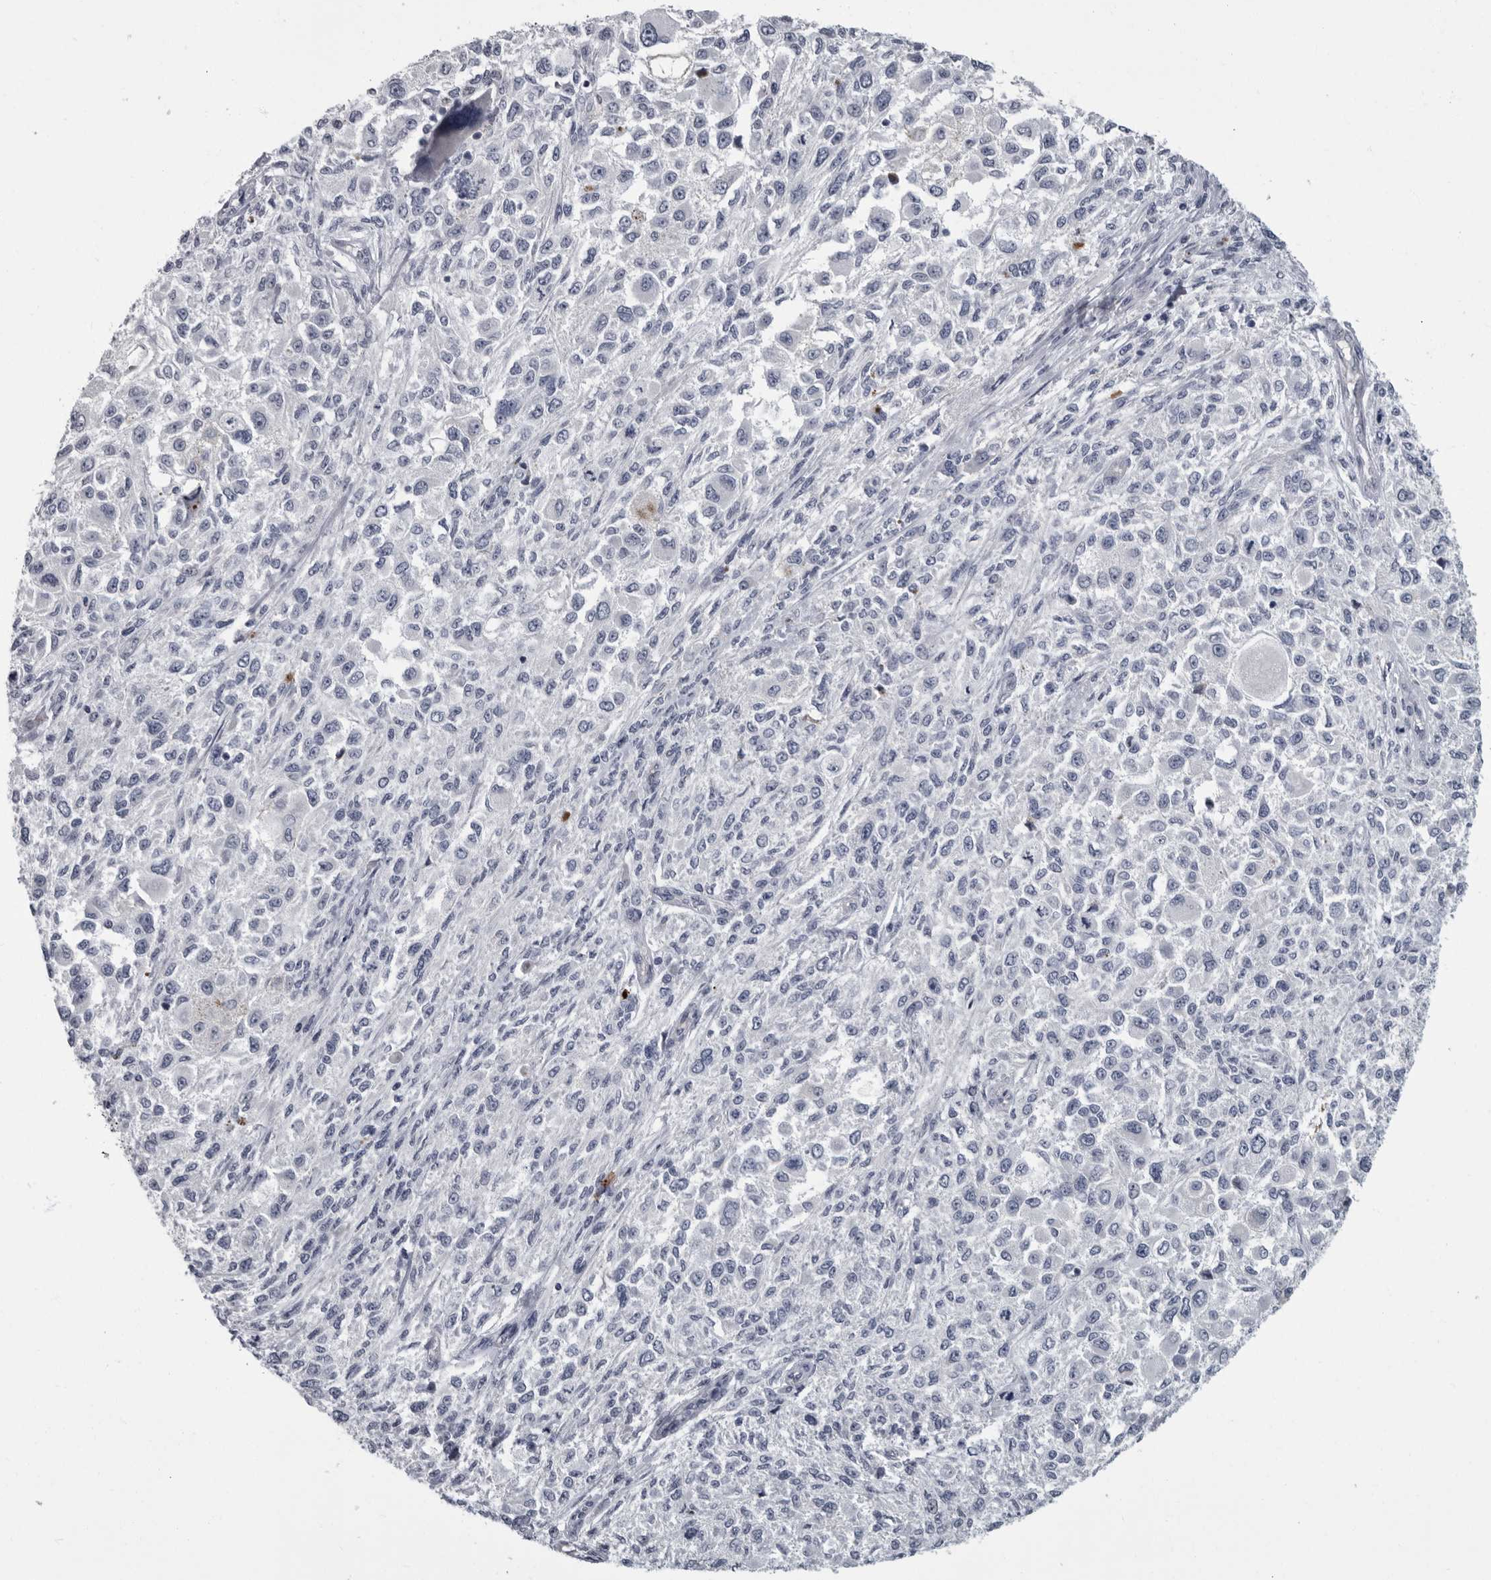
{"staining": {"intensity": "negative", "quantity": "none", "location": "none"}, "tissue": "melanoma", "cell_type": "Tumor cells", "image_type": "cancer", "snomed": [{"axis": "morphology", "description": "Necrosis, NOS"}, {"axis": "morphology", "description": "Malignant melanoma, NOS"}, {"axis": "topography", "description": "Skin"}], "caption": "The immunohistochemistry micrograph has no significant staining in tumor cells of melanoma tissue. The staining was performed using DAB (3,3'-diaminobenzidine) to visualize the protein expression in brown, while the nuclei were stained in blue with hematoxylin (Magnification: 20x).", "gene": "SLC25A39", "patient": {"sex": "female", "age": 87}}